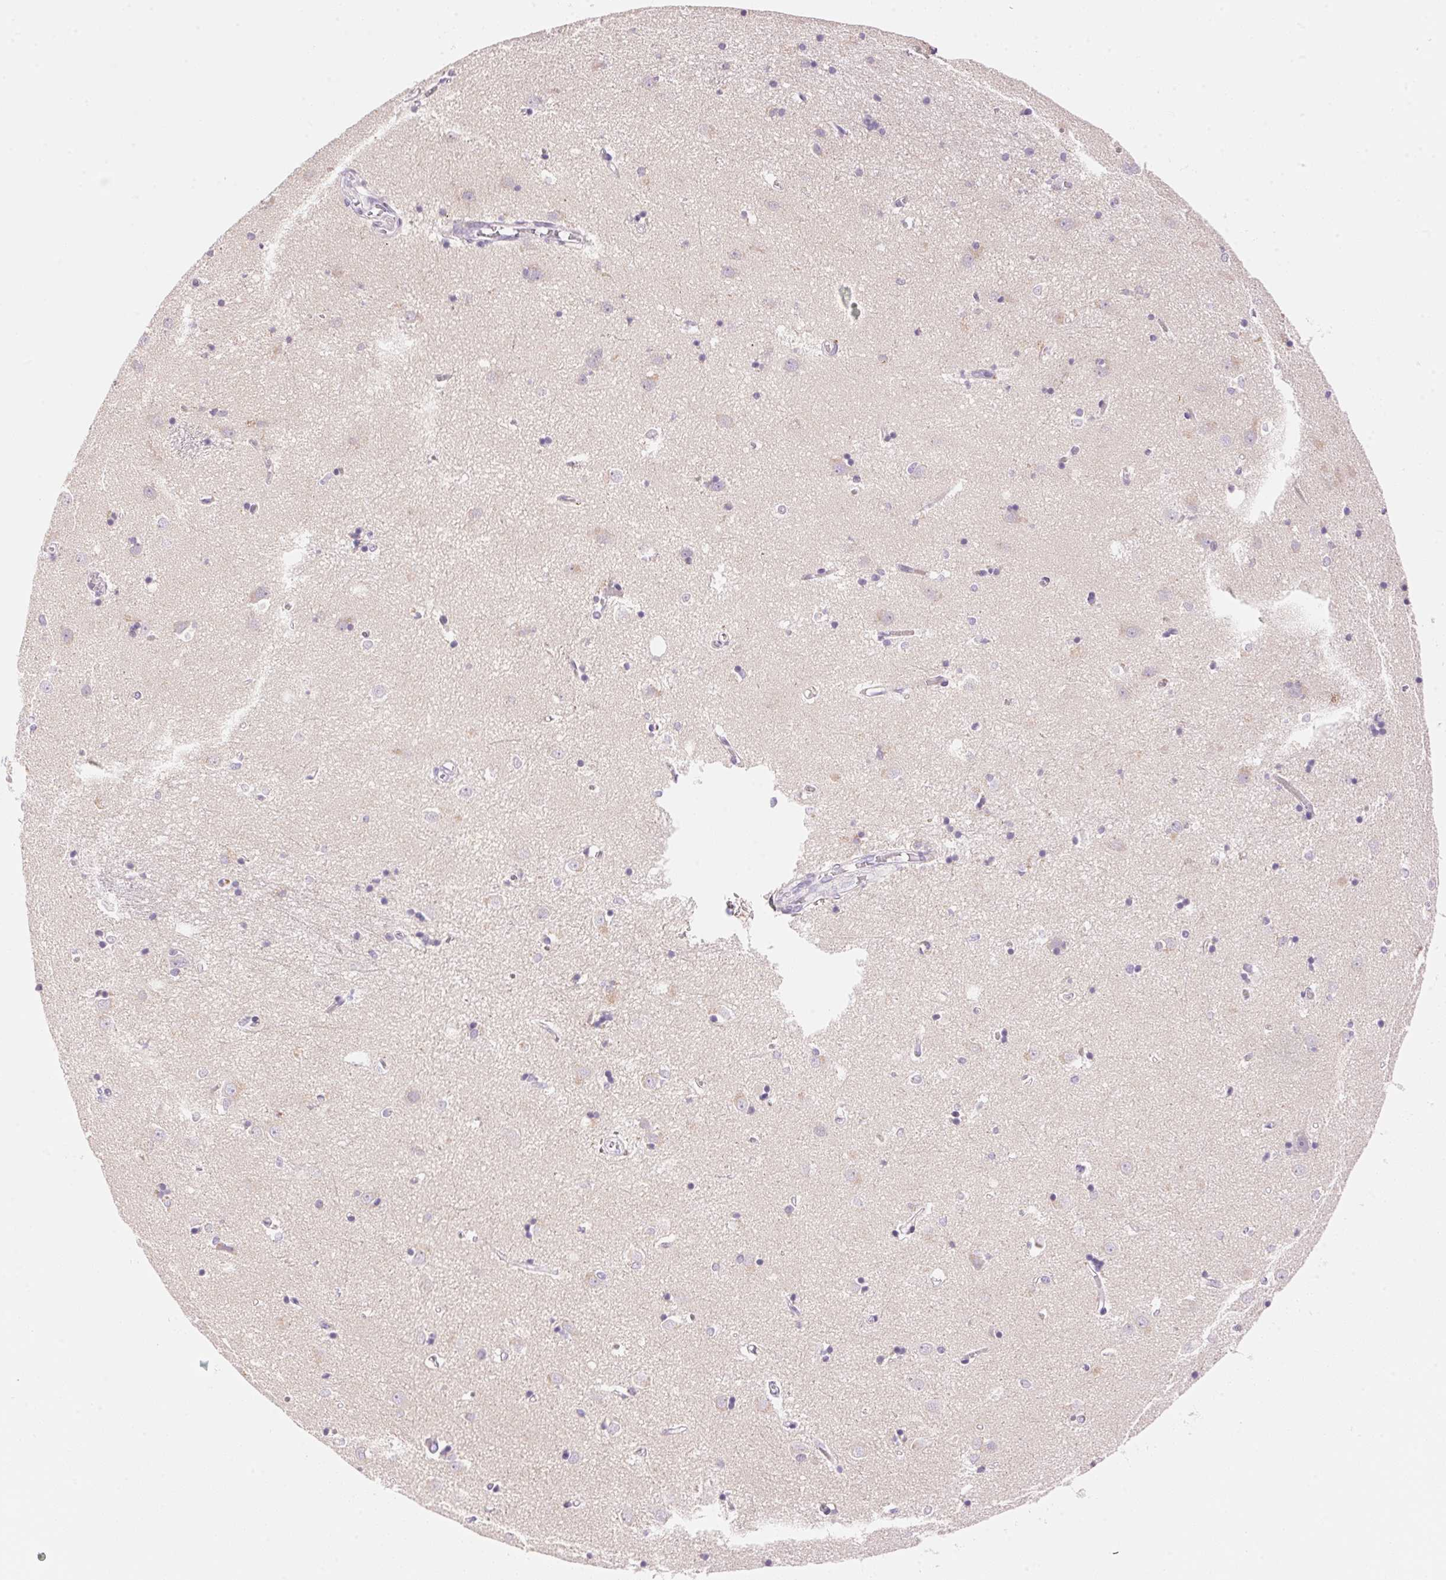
{"staining": {"intensity": "negative", "quantity": "none", "location": "none"}, "tissue": "caudate", "cell_type": "Glial cells", "image_type": "normal", "snomed": [{"axis": "morphology", "description": "Normal tissue, NOS"}, {"axis": "topography", "description": "Lateral ventricle wall"}], "caption": "This is an immunohistochemistry photomicrograph of unremarkable human caudate. There is no positivity in glial cells.", "gene": "TEKT1", "patient": {"sex": "male", "age": 54}}